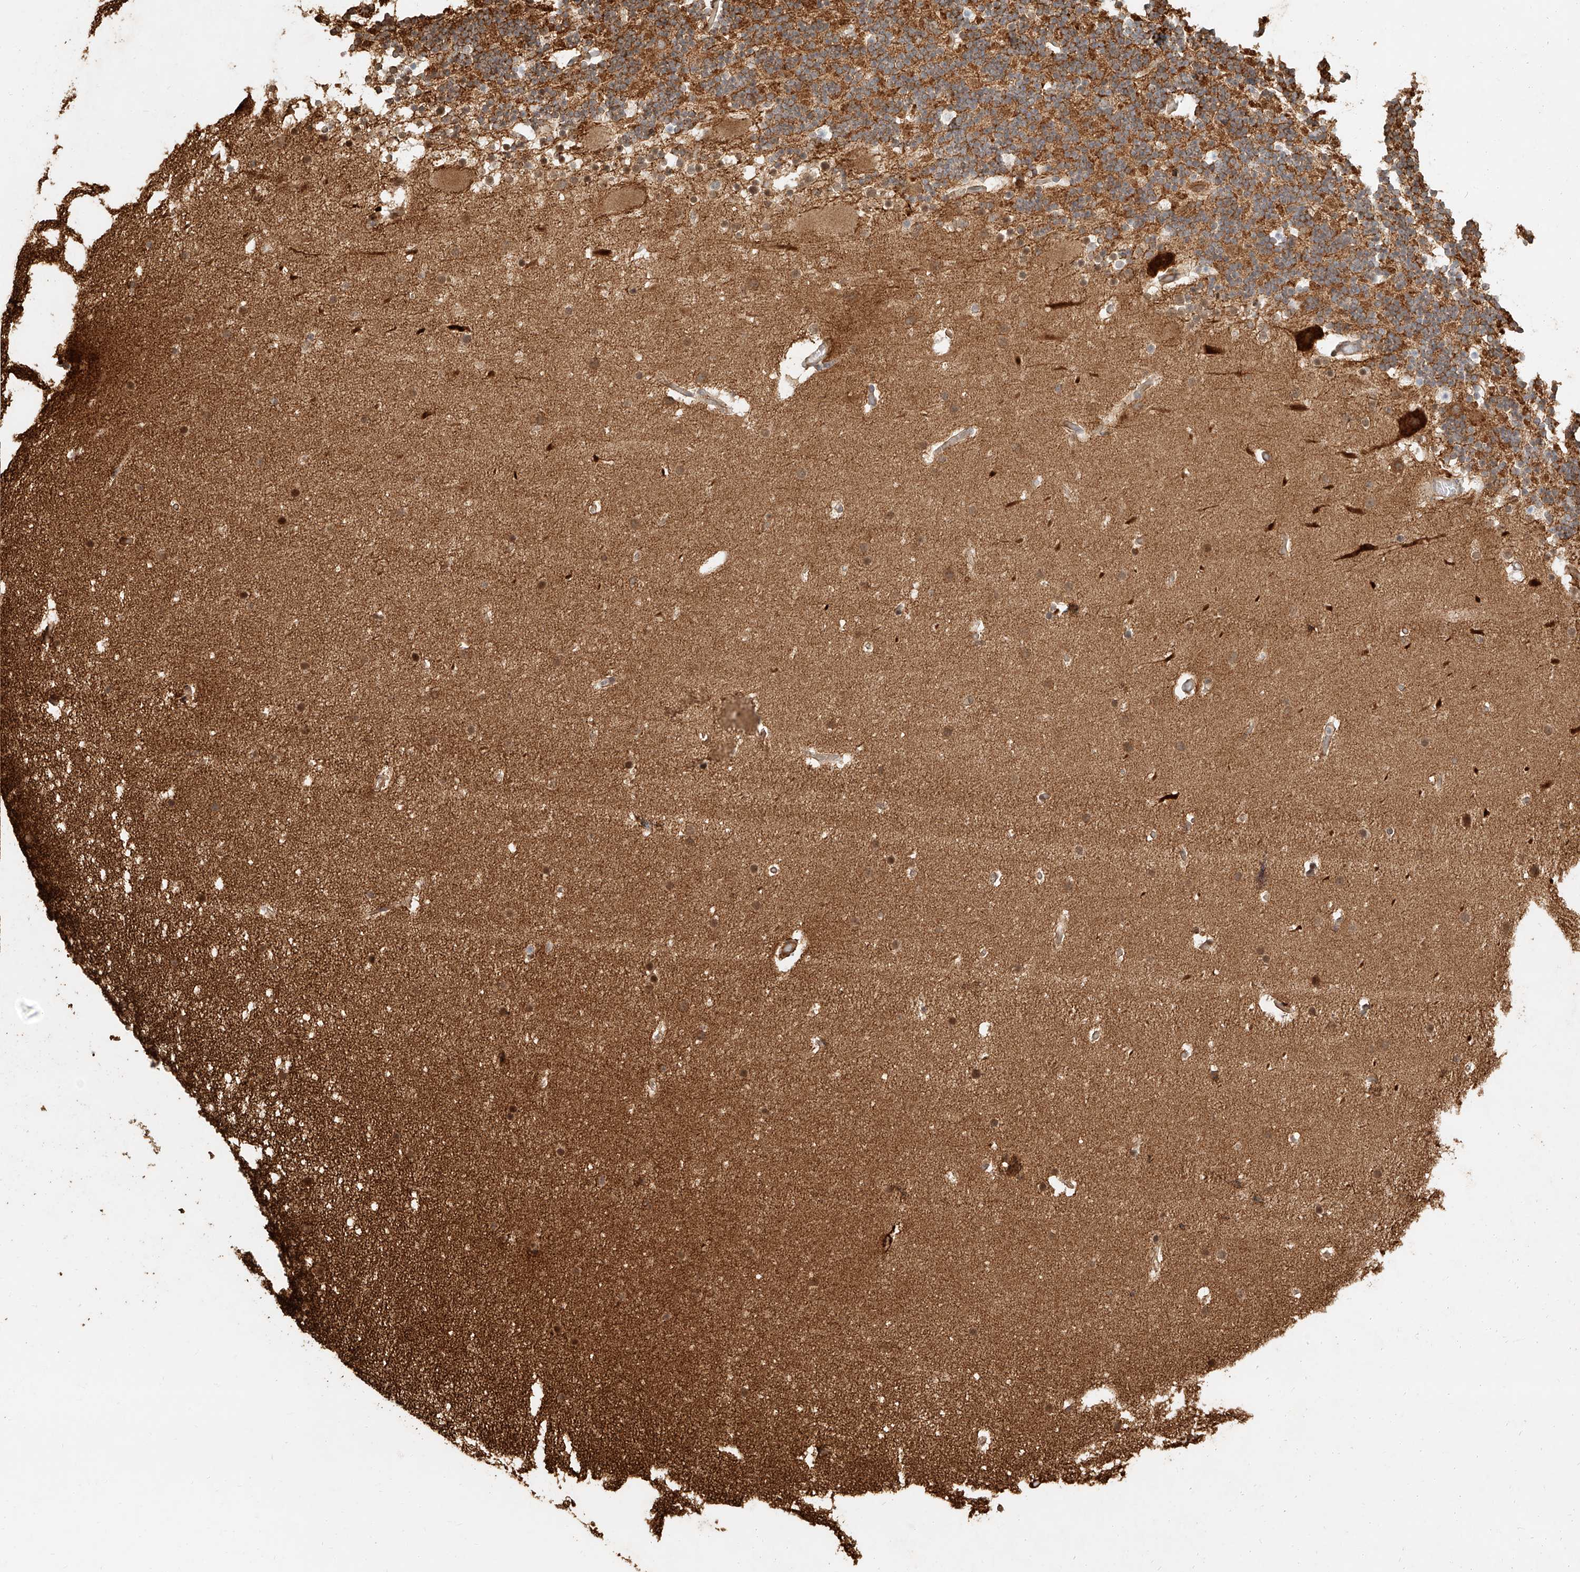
{"staining": {"intensity": "moderate", "quantity": ">75%", "location": "cytoplasmic/membranous"}, "tissue": "cerebellum", "cell_type": "Cells in granular layer", "image_type": "normal", "snomed": [{"axis": "morphology", "description": "Normal tissue, NOS"}, {"axis": "topography", "description": "Cerebellum"}], "caption": "Immunohistochemical staining of normal human cerebellum reveals >75% levels of moderate cytoplasmic/membranous protein expression in about >75% of cells in granular layer.", "gene": "NAP1L1", "patient": {"sex": "male", "age": 57}}